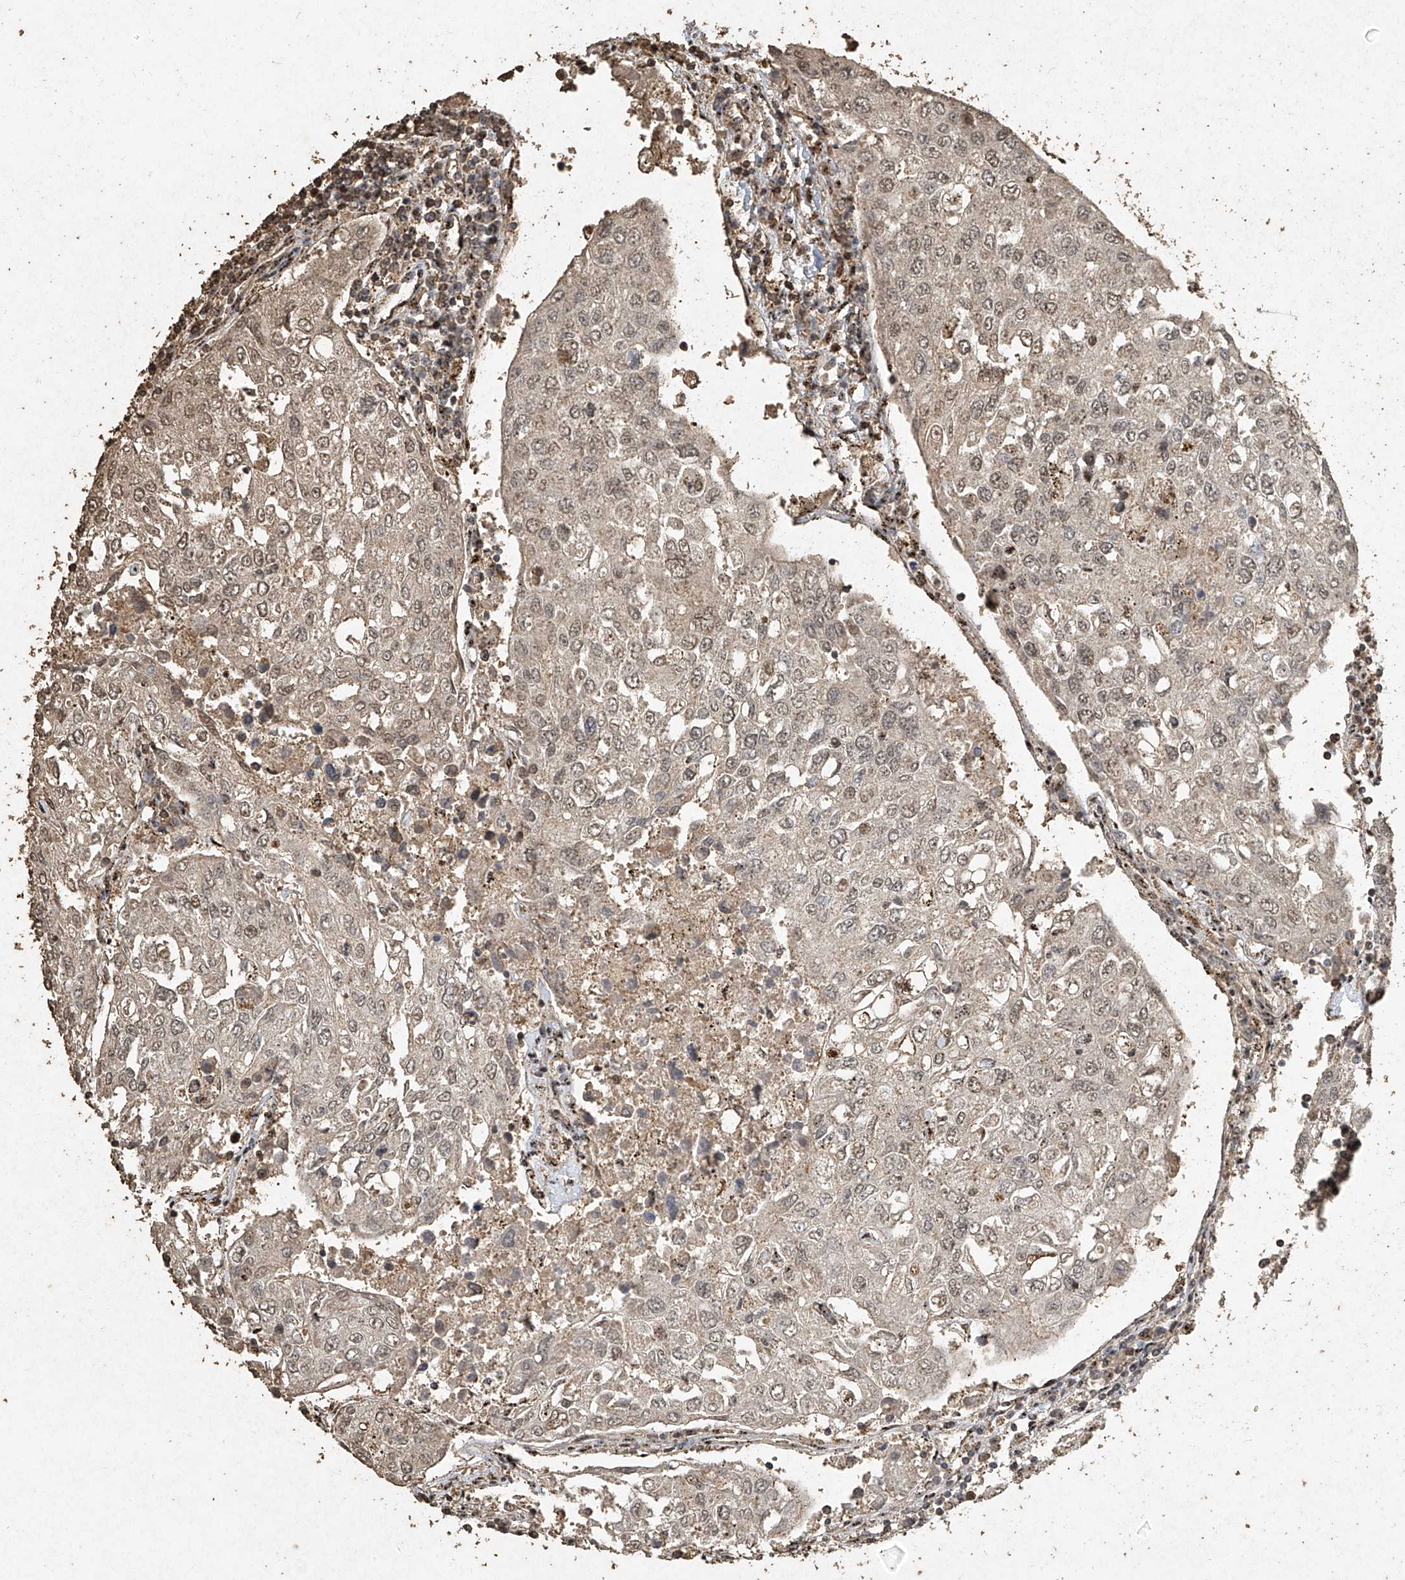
{"staining": {"intensity": "weak", "quantity": "<25%", "location": "nuclear"}, "tissue": "urothelial cancer", "cell_type": "Tumor cells", "image_type": "cancer", "snomed": [{"axis": "morphology", "description": "Urothelial carcinoma, High grade"}, {"axis": "topography", "description": "Lymph node"}, {"axis": "topography", "description": "Urinary bladder"}], "caption": "Immunohistochemistry photomicrograph of urothelial cancer stained for a protein (brown), which demonstrates no expression in tumor cells.", "gene": "ERBB3", "patient": {"sex": "male", "age": 51}}